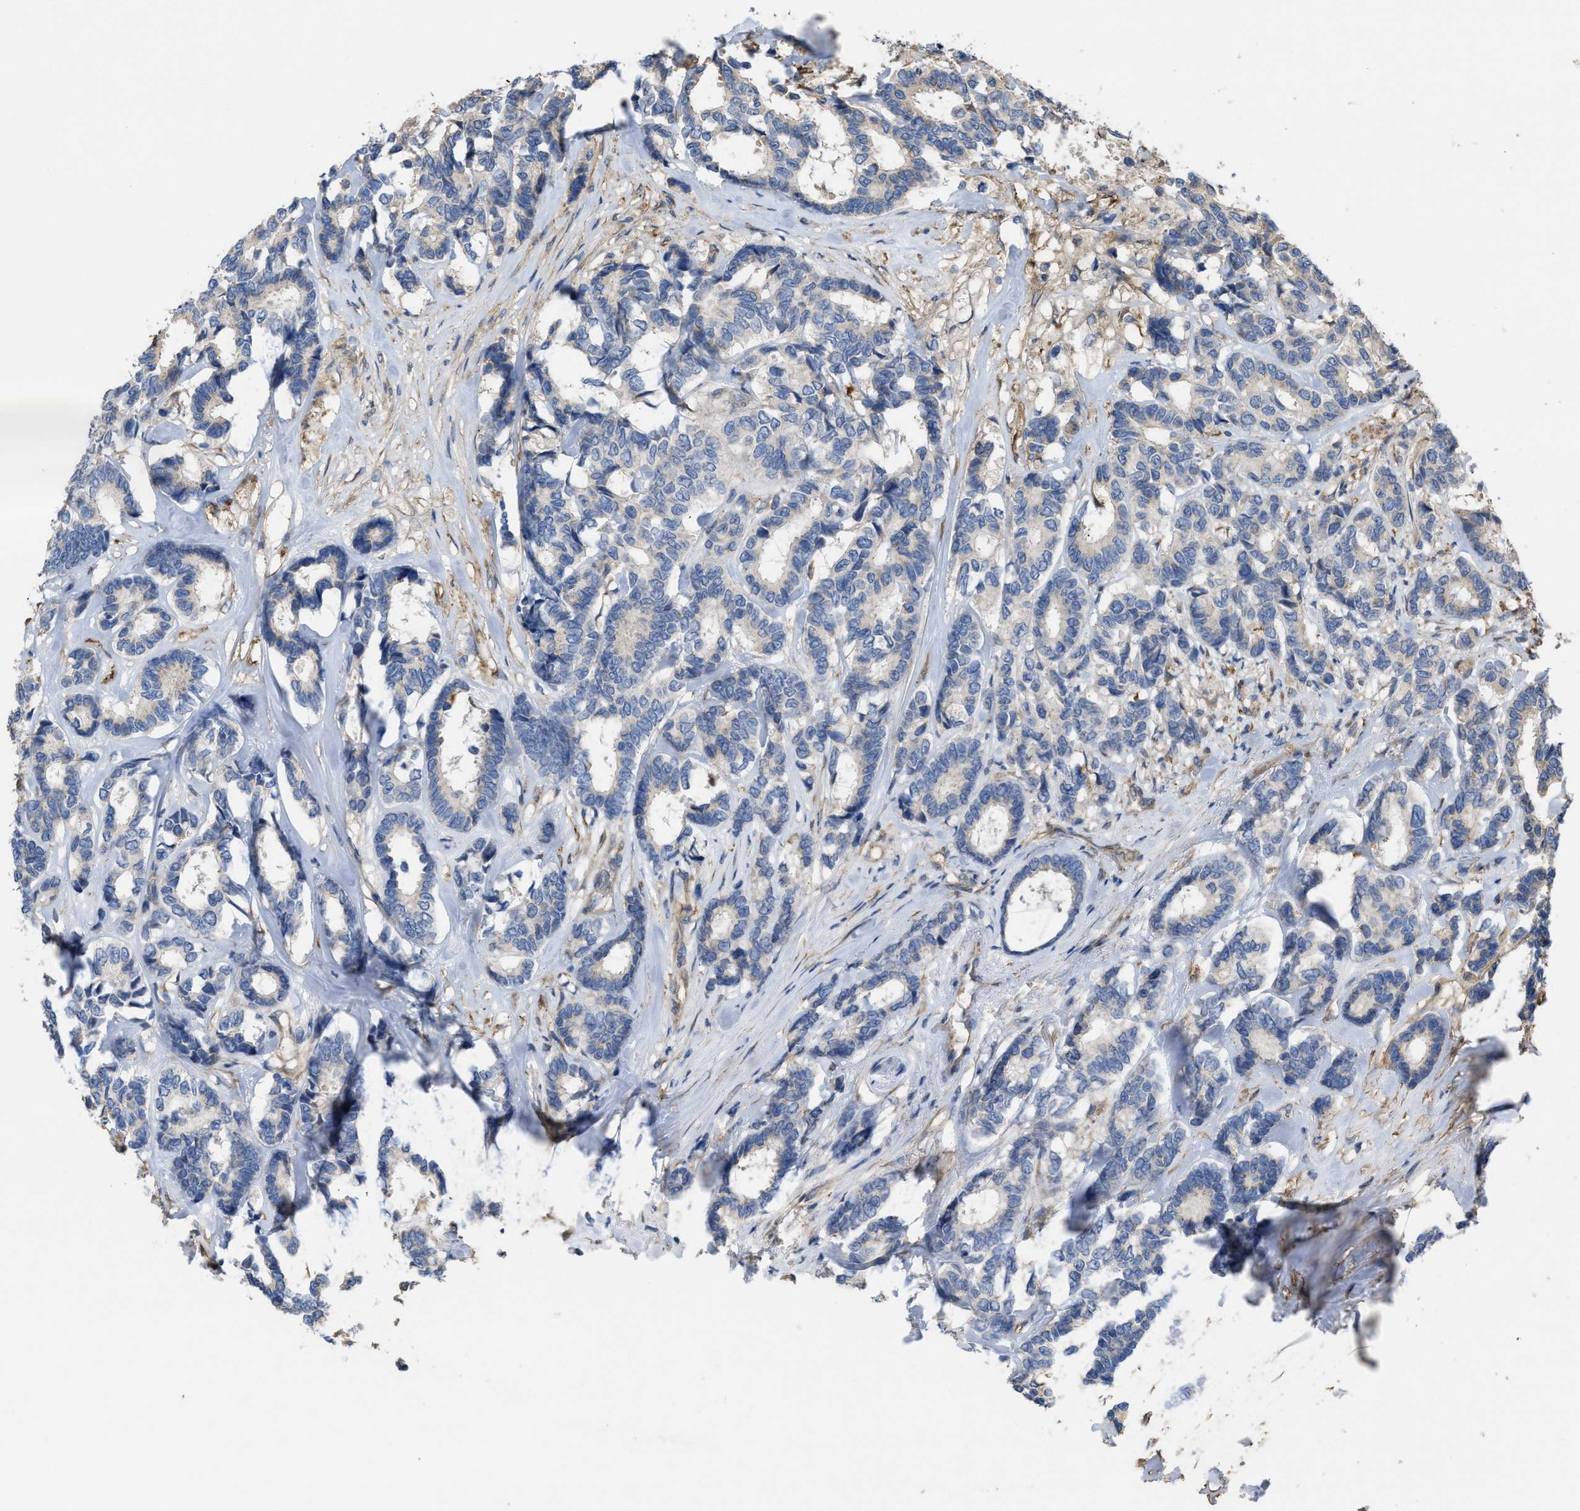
{"staining": {"intensity": "negative", "quantity": "none", "location": "none"}, "tissue": "breast cancer", "cell_type": "Tumor cells", "image_type": "cancer", "snomed": [{"axis": "morphology", "description": "Duct carcinoma"}, {"axis": "topography", "description": "Breast"}], "caption": "Micrograph shows no significant protein staining in tumor cells of intraductal carcinoma (breast).", "gene": "SLC4A11", "patient": {"sex": "female", "age": 87}}